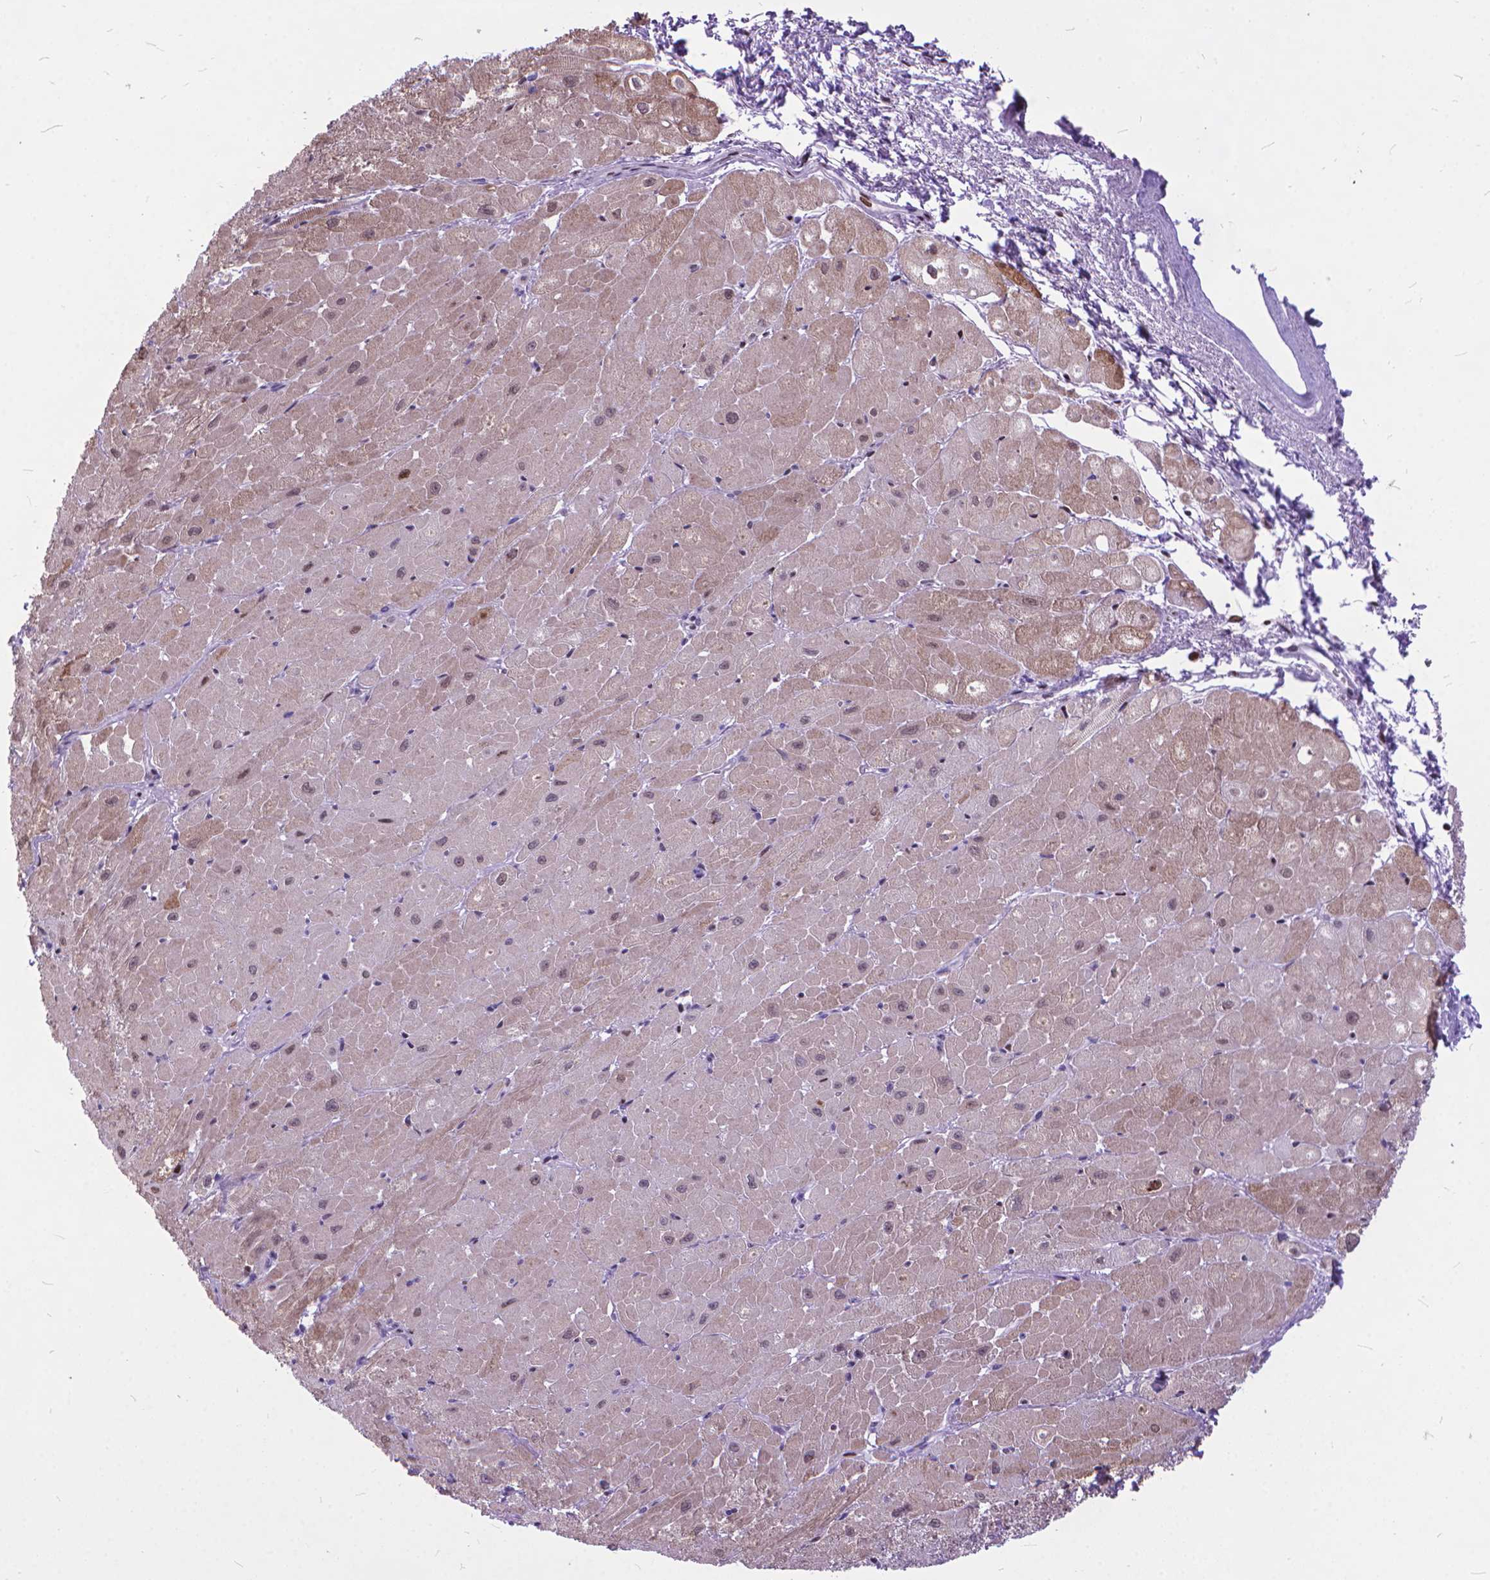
{"staining": {"intensity": "weak", "quantity": "25%-75%", "location": "cytoplasmic/membranous,nuclear"}, "tissue": "heart muscle", "cell_type": "Cardiomyocytes", "image_type": "normal", "snomed": [{"axis": "morphology", "description": "Normal tissue, NOS"}, {"axis": "topography", "description": "Heart"}], "caption": "Heart muscle stained with DAB immunohistochemistry (IHC) demonstrates low levels of weak cytoplasmic/membranous,nuclear positivity in approximately 25%-75% of cardiomyocytes. (brown staining indicates protein expression, while blue staining denotes nuclei).", "gene": "POLE4", "patient": {"sex": "male", "age": 62}}